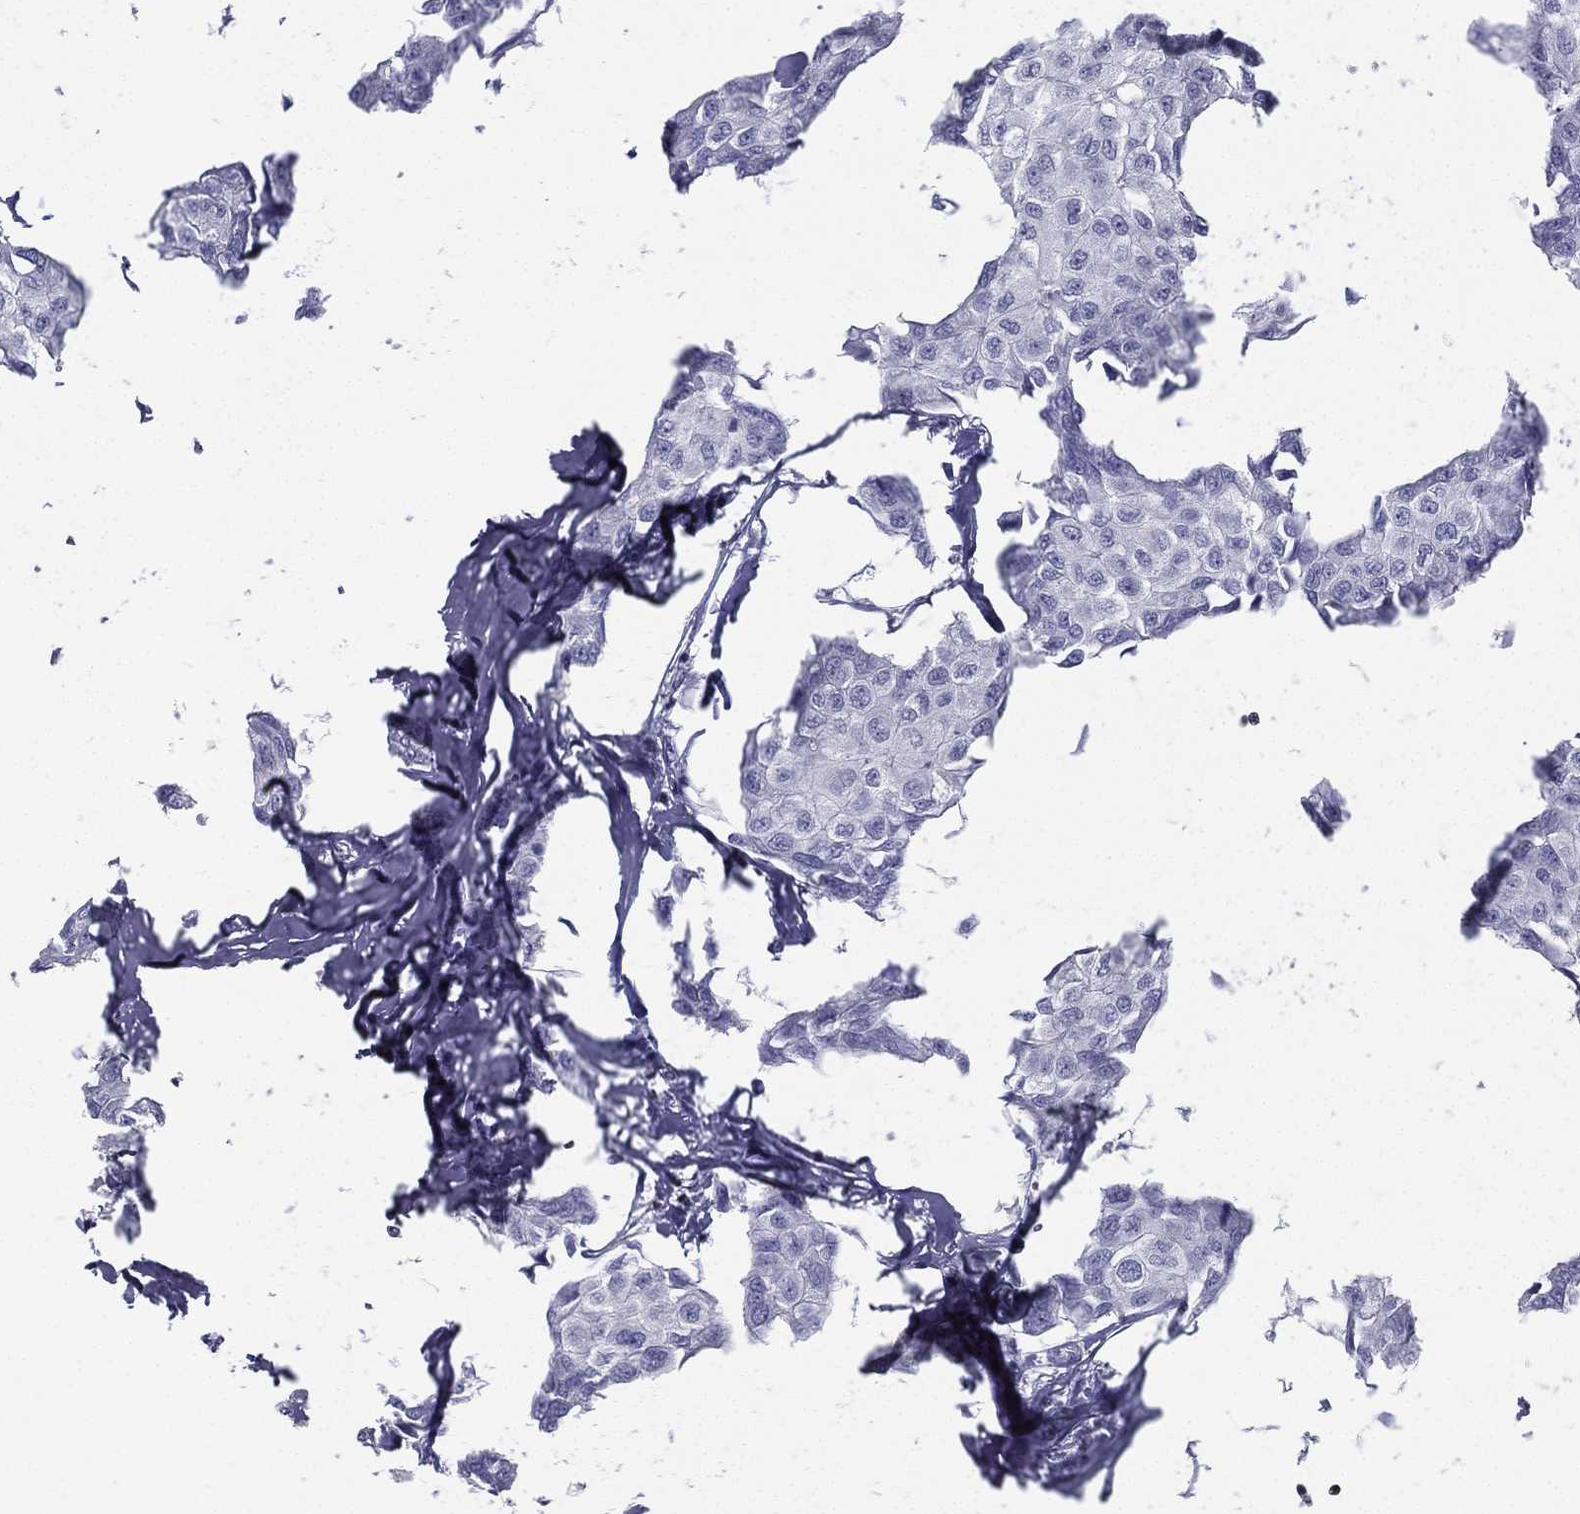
{"staining": {"intensity": "negative", "quantity": "none", "location": "none"}, "tissue": "breast cancer", "cell_type": "Tumor cells", "image_type": "cancer", "snomed": [{"axis": "morphology", "description": "Duct carcinoma"}, {"axis": "topography", "description": "Breast"}], "caption": "Tumor cells are negative for brown protein staining in invasive ductal carcinoma (breast).", "gene": "PYHIN1", "patient": {"sex": "female", "age": 80}}